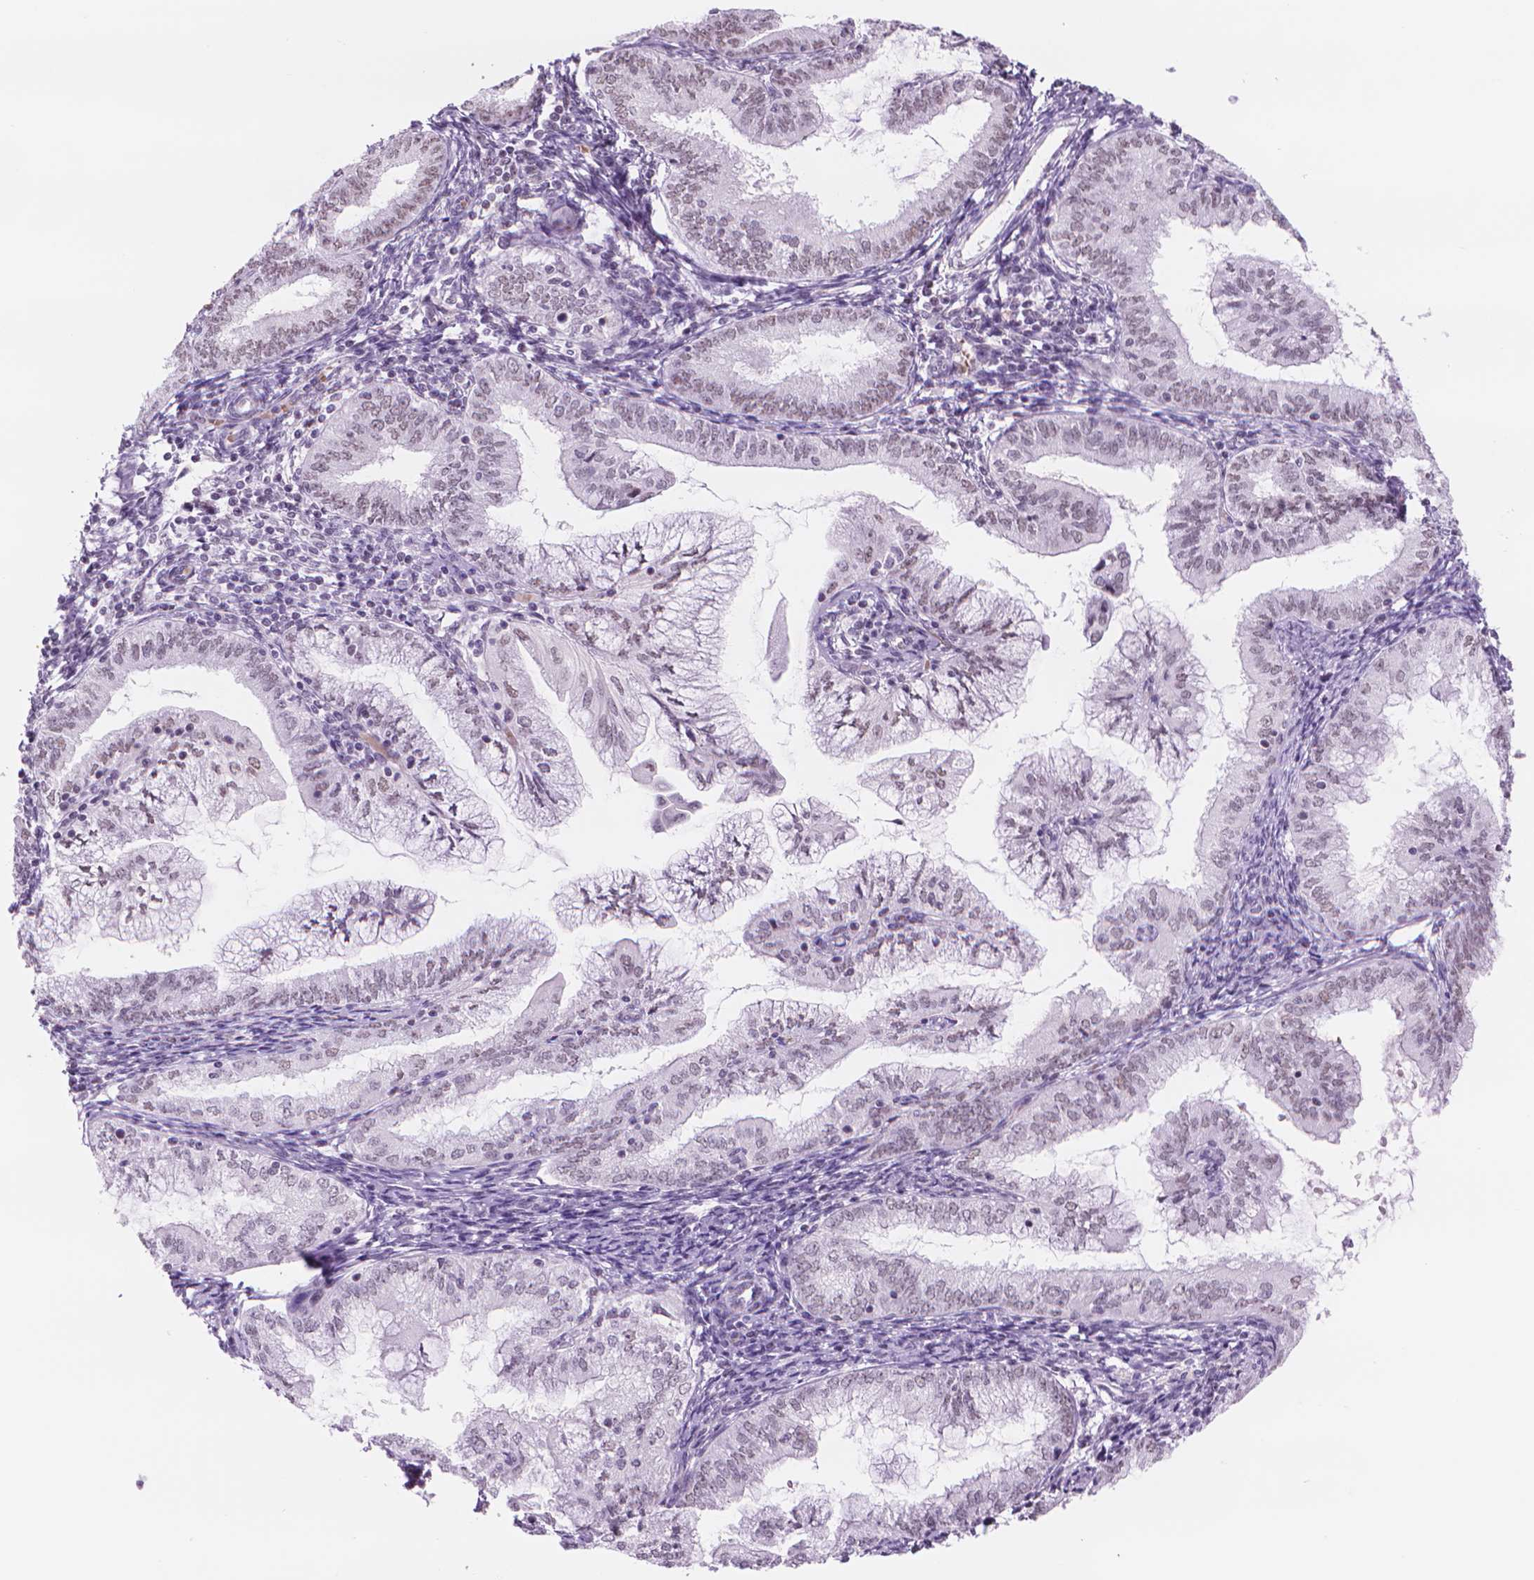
{"staining": {"intensity": "moderate", "quantity": "25%-75%", "location": "nuclear"}, "tissue": "endometrial cancer", "cell_type": "Tumor cells", "image_type": "cancer", "snomed": [{"axis": "morphology", "description": "Adenocarcinoma, NOS"}, {"axis": "topography", "description": "Endometrium"}], "caption": "Immunohistochemistry (IHC) photomicrograph of human endometrial adenocarcinoma stained for a protein (brown), which demonstrates medium levels of moderate nuclear positivity in about 25%-75% of tumor cells.", "gene": "POLR3D", "patient": {"sex": "female", "age": 55}}